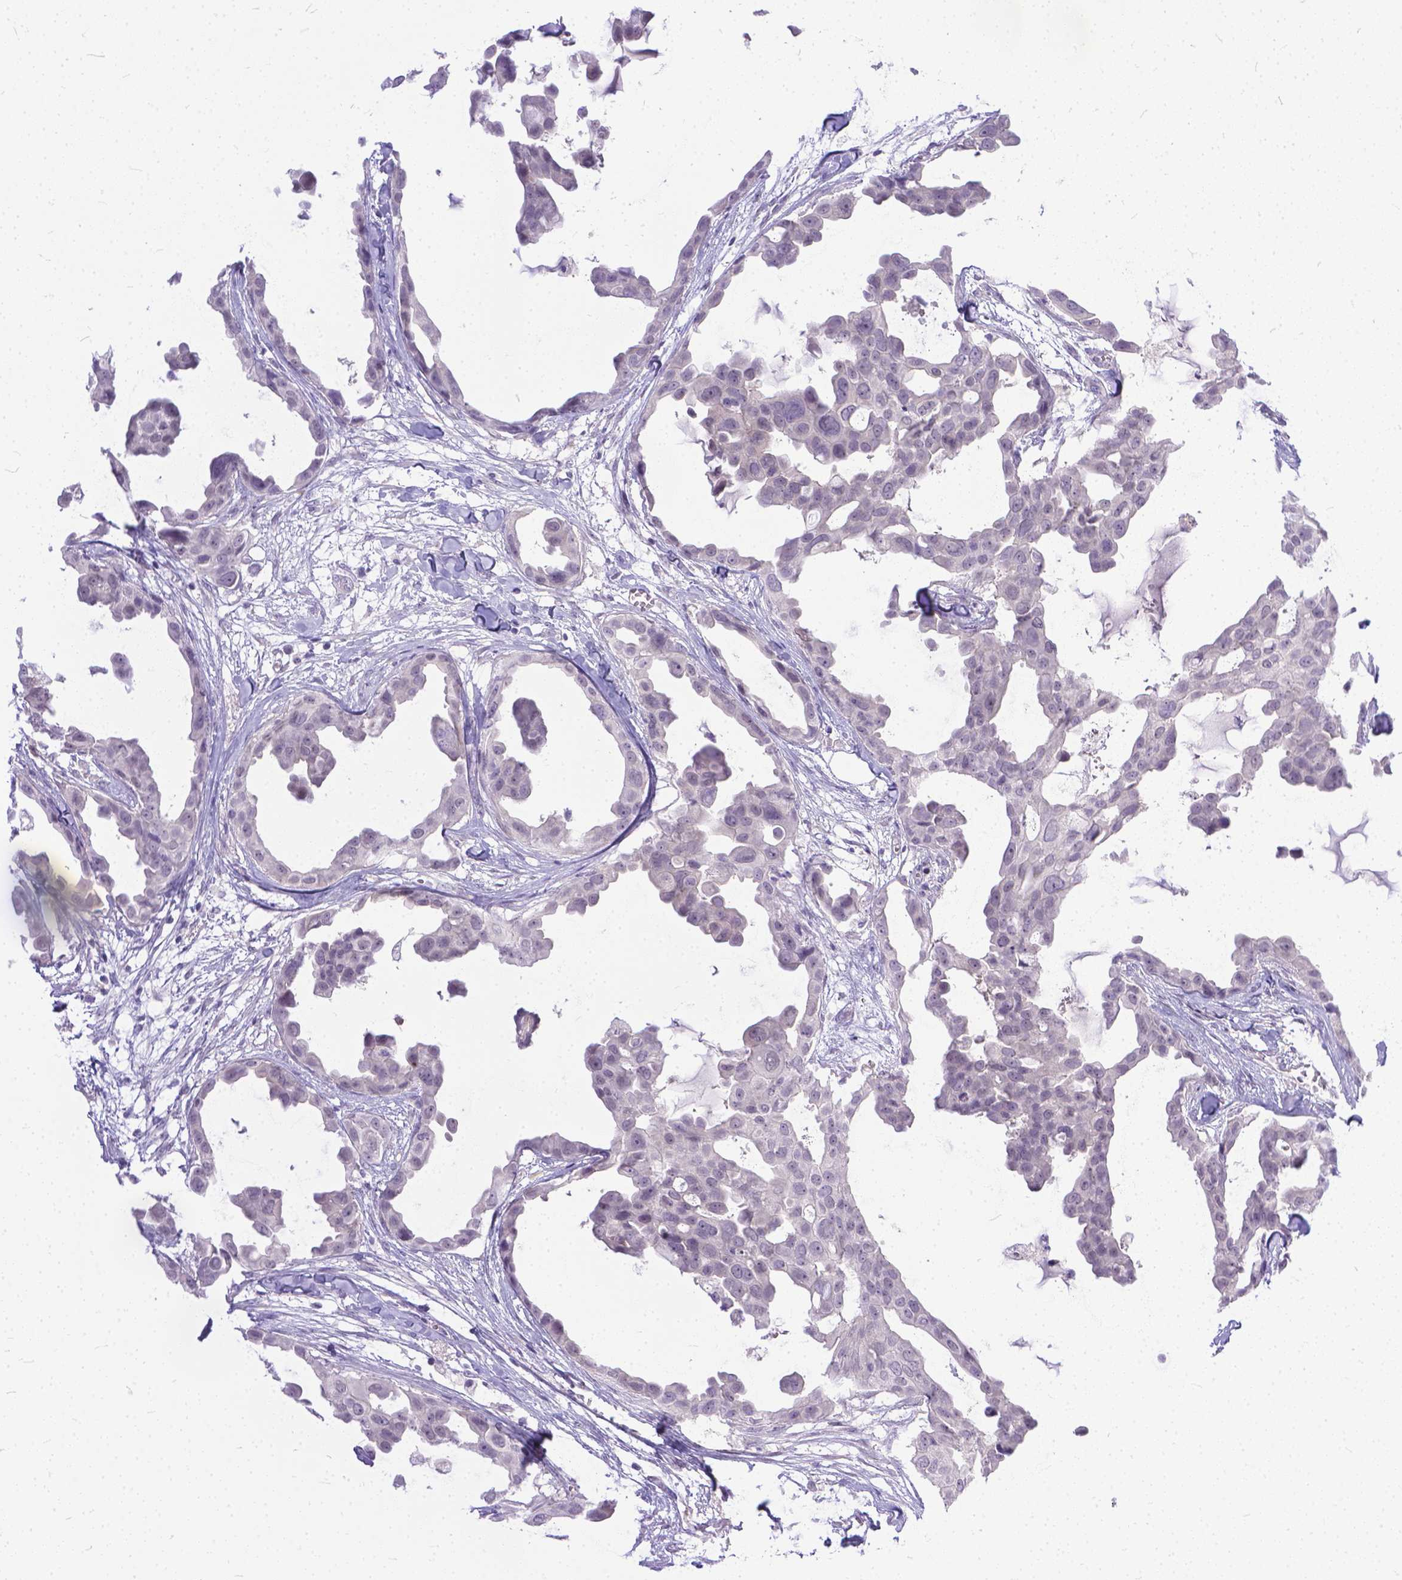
{"staining": {"intensity": "negative", "quantity": "none", "location": "none"}, "tissue": "breast cancer", "cell_type": "Tumor cells", "image_type": "cancer", "snomed": [{"axis": "morphology", "description": "Duct carcinoma"}, {"axis": "topography", "description": "Breast"}], "caption": "Immunohistochemistry (IHC) image of neoplastic tissue: human breast cancer stained with DAB (3,3'-diaminobenzidine) exhibits no significant protein staining in tumor cells.", "gene": "TTLL6", "patient": {"sex": "female", "age": 38}}